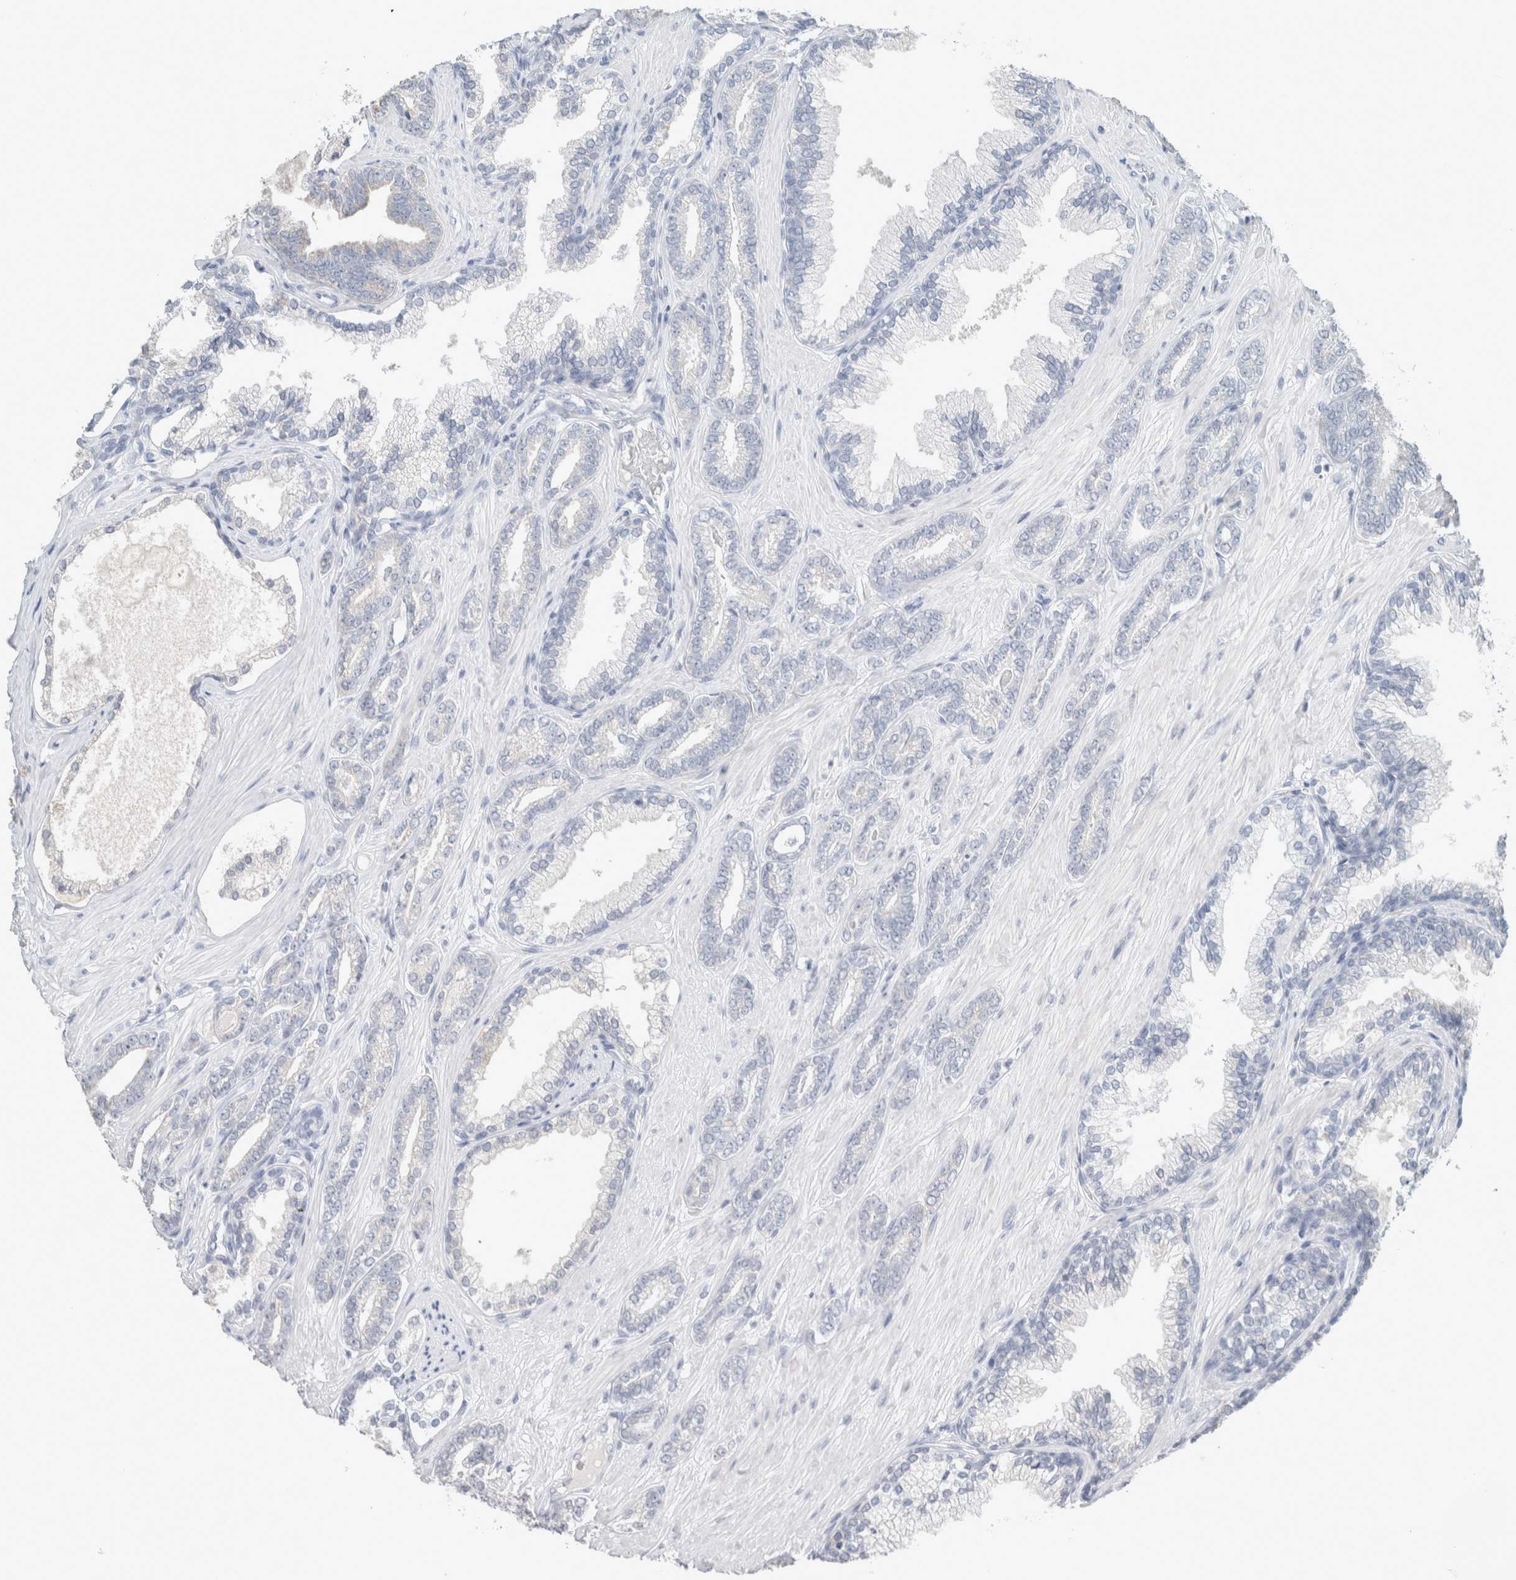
{"staining": {"intensity": "negative", "quantity": "none", "location": "none"}, "tissue": "prostate cancer", "cell_type": "Tumor cells", "image_type": "cancer", "snomed": [{"axis": "morphology", "description": "Adenocarcinoma, Low grade"}, {"axis": "topography", "description": "Prostate"}], "caption": "This histopathology image is of prostate adenocarcinoma (low-grade) stained with IHC to label a protein in brown with the nuclei are counter-stained blue. There is no expression in tumor cells.", "gene": "CRAT", "patient": {"sex": "male", "age": 71}}